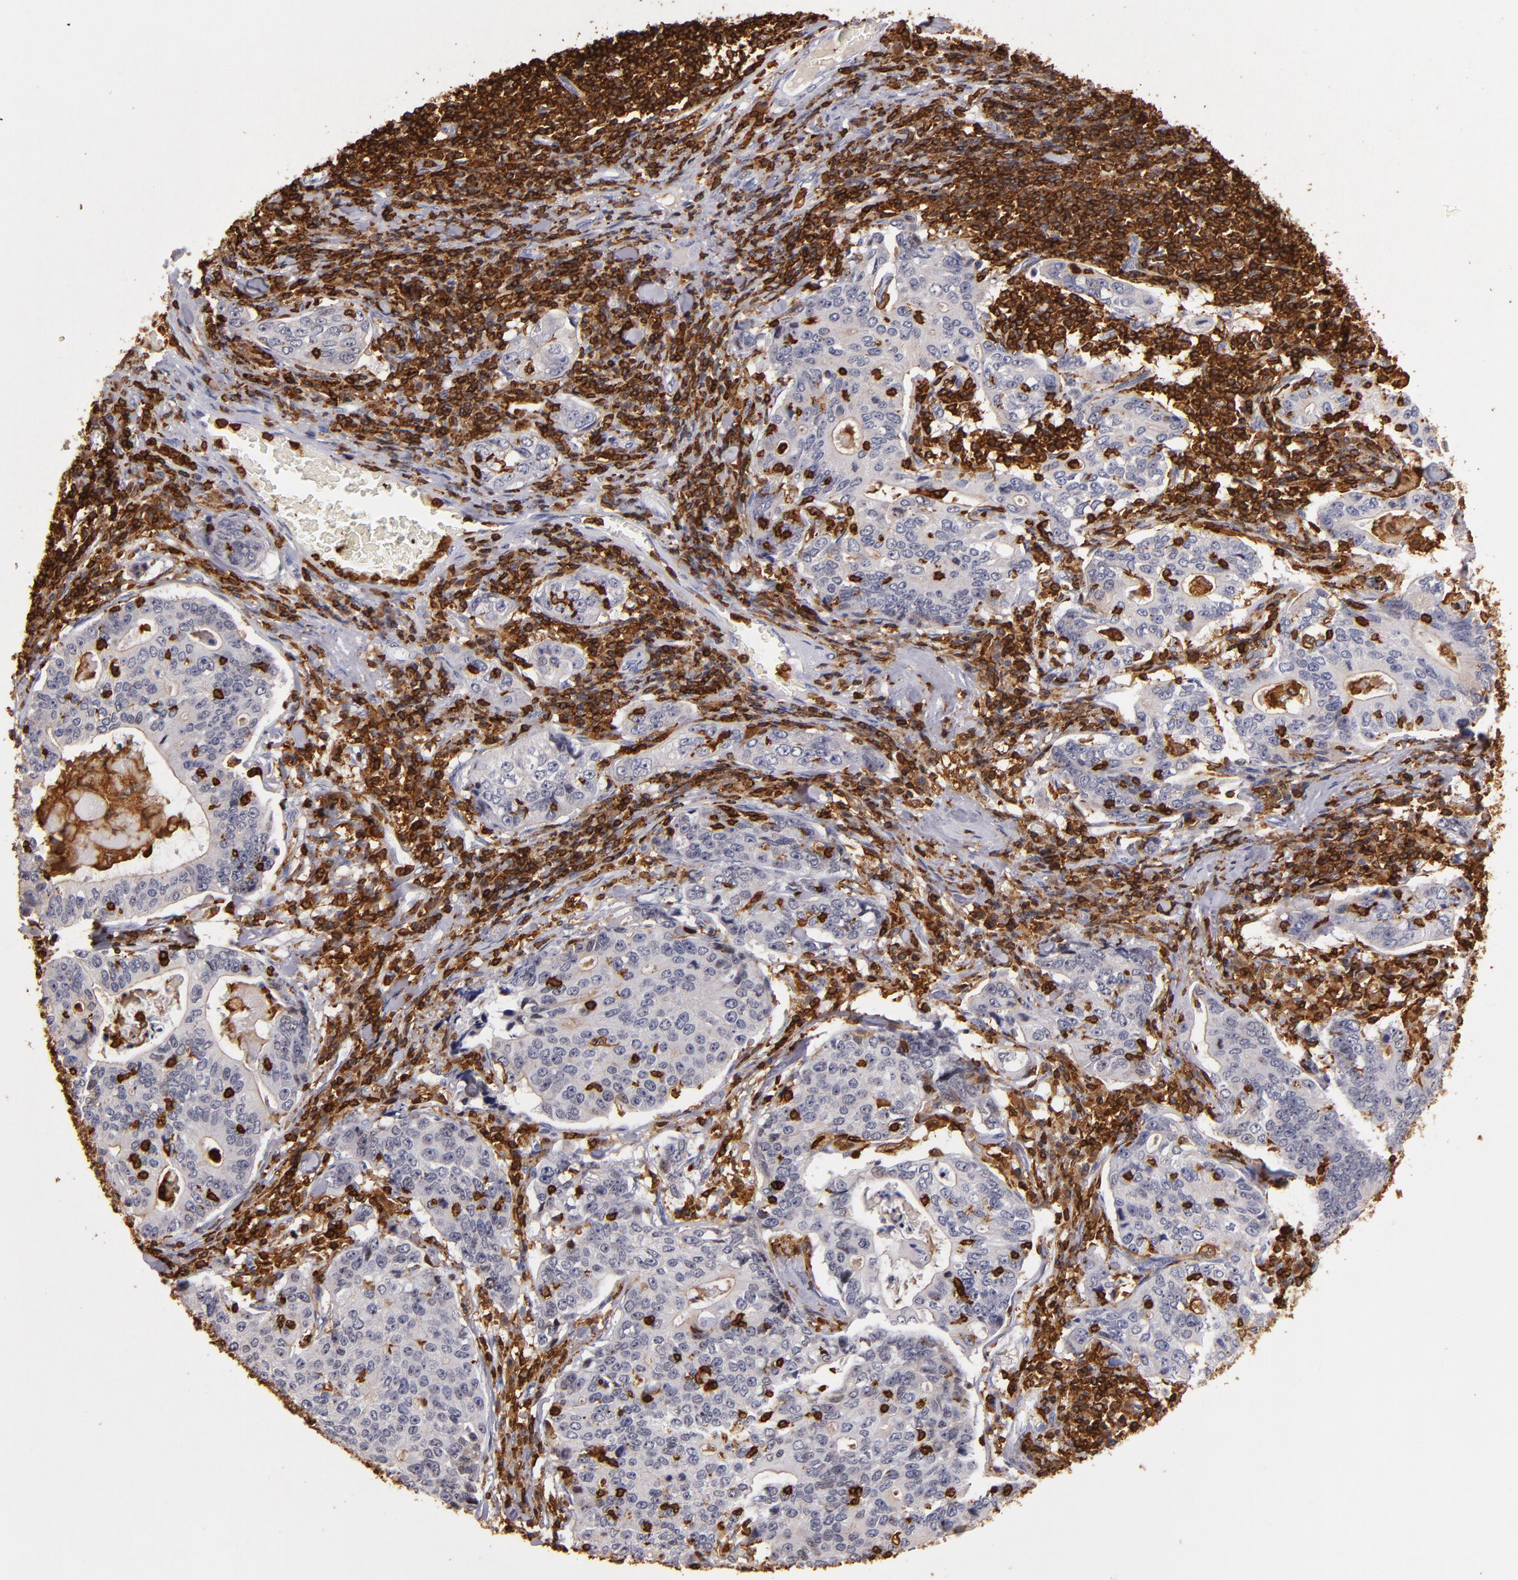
{"staining": {"intensity": "weak", "quantity": "<25%", "location": "cytoplasmic/membranous"}, "tissue": "stomach cancer", "cell_type": "Tumor cells", "image_type": "cancer", "snomed": [{"axis": "morphology", "description": "Adenocarcinoma, NOS"}, {"axis": "topography", "description": "Esophagus"}, {"axis": "topography", "description": "Stomach"}], "caption": "This is a histopathology image of IHC staining of stomach adenocarcinoma, which shows no positivity in tumor cells.", "gene": "WAS", "patient": {"sex": "male", "age": 74}}